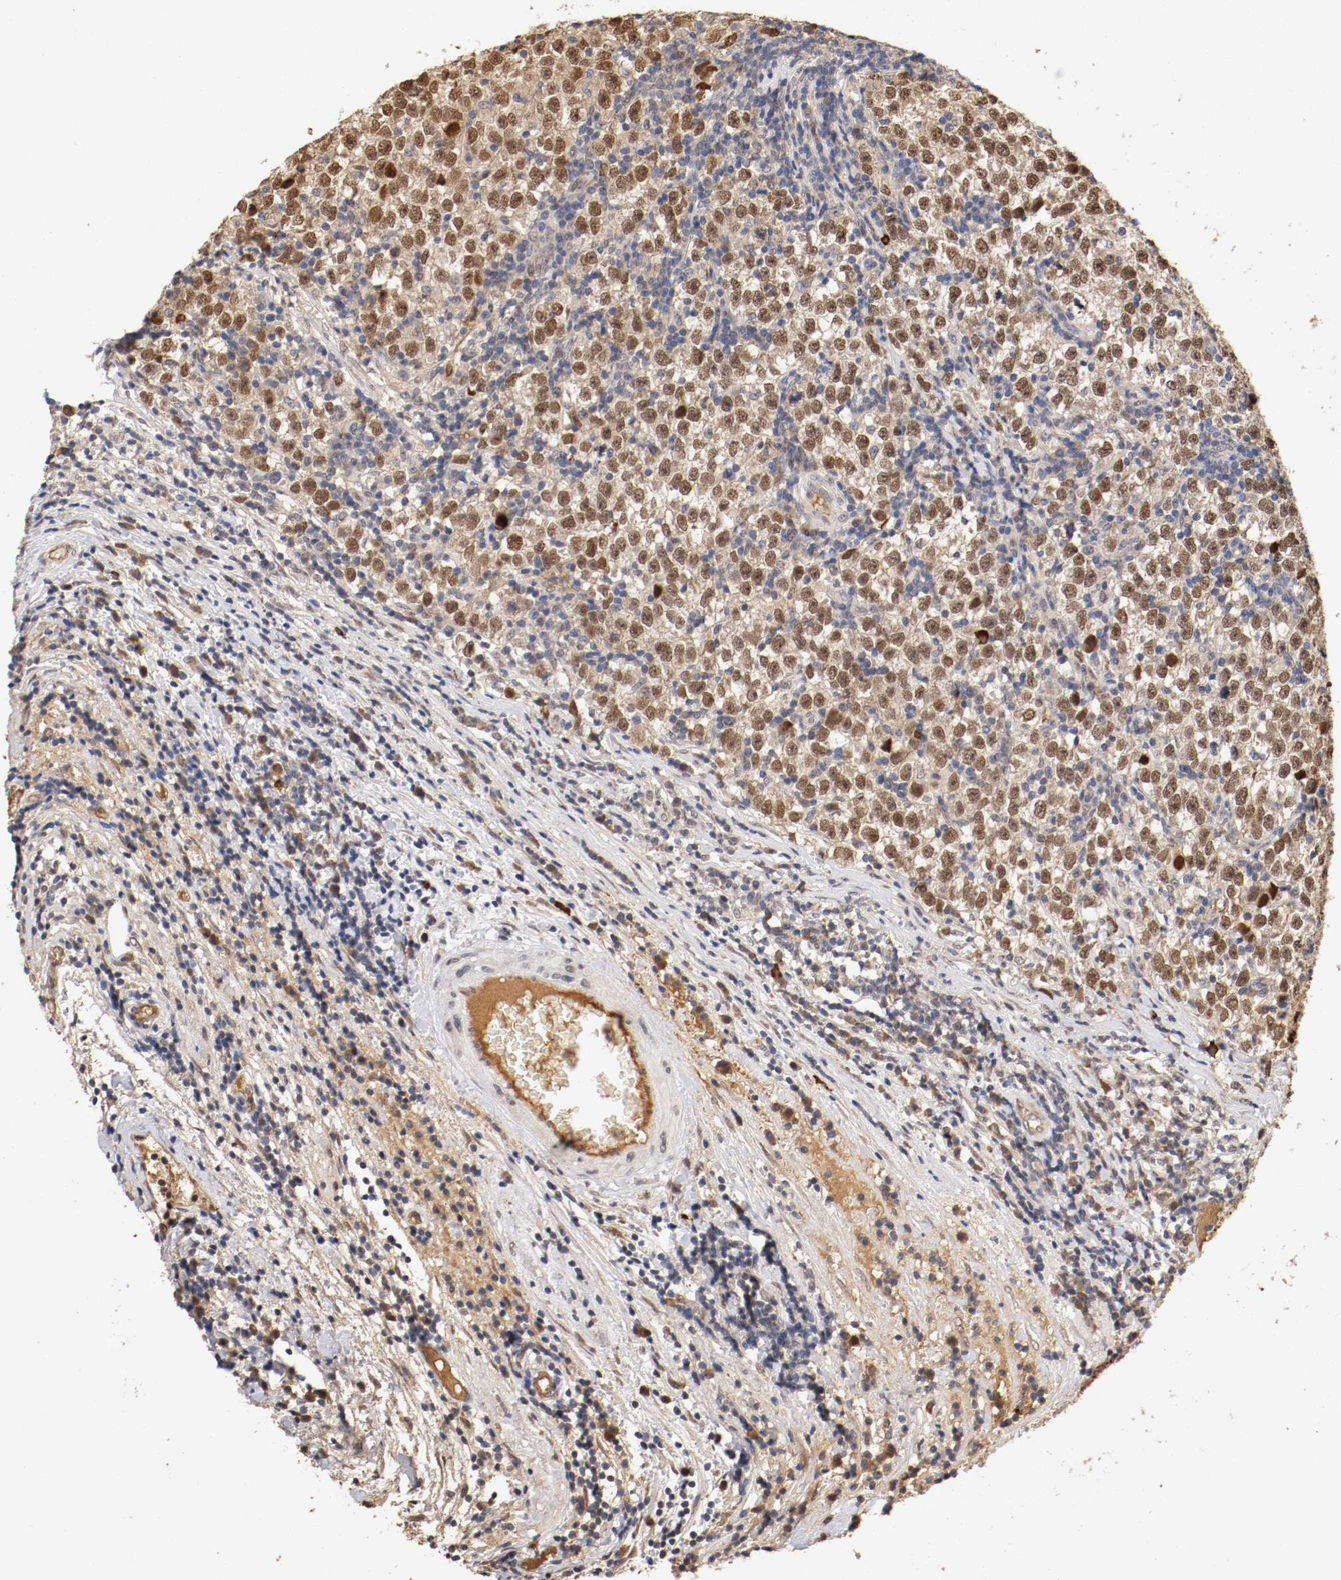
{"staining": {"intensity": "moderate", "quantity": ">75%", "location": "cytoplasmic/membranous,nuclear"}, "tissue": "testis cancer", "cell_type": "Tumor cells", "image_type": "cancer", "snomed": [{"axis": "morphology", "description": "Seminoma, NOS"}, {"axis": "topography", "description": "Testis"}], "caption": "This histopathology image exhibits testis cancer (seminoma) stained with immunohistochemistry to label a protein in brown. The cytoplasmic/membranous and nuclear of tumor cells show moderate positivity for the protein. Nuclei are counter-stained blue.", "gene": "DNMT3B", "patient": {"sex": "male", "age": 43}}